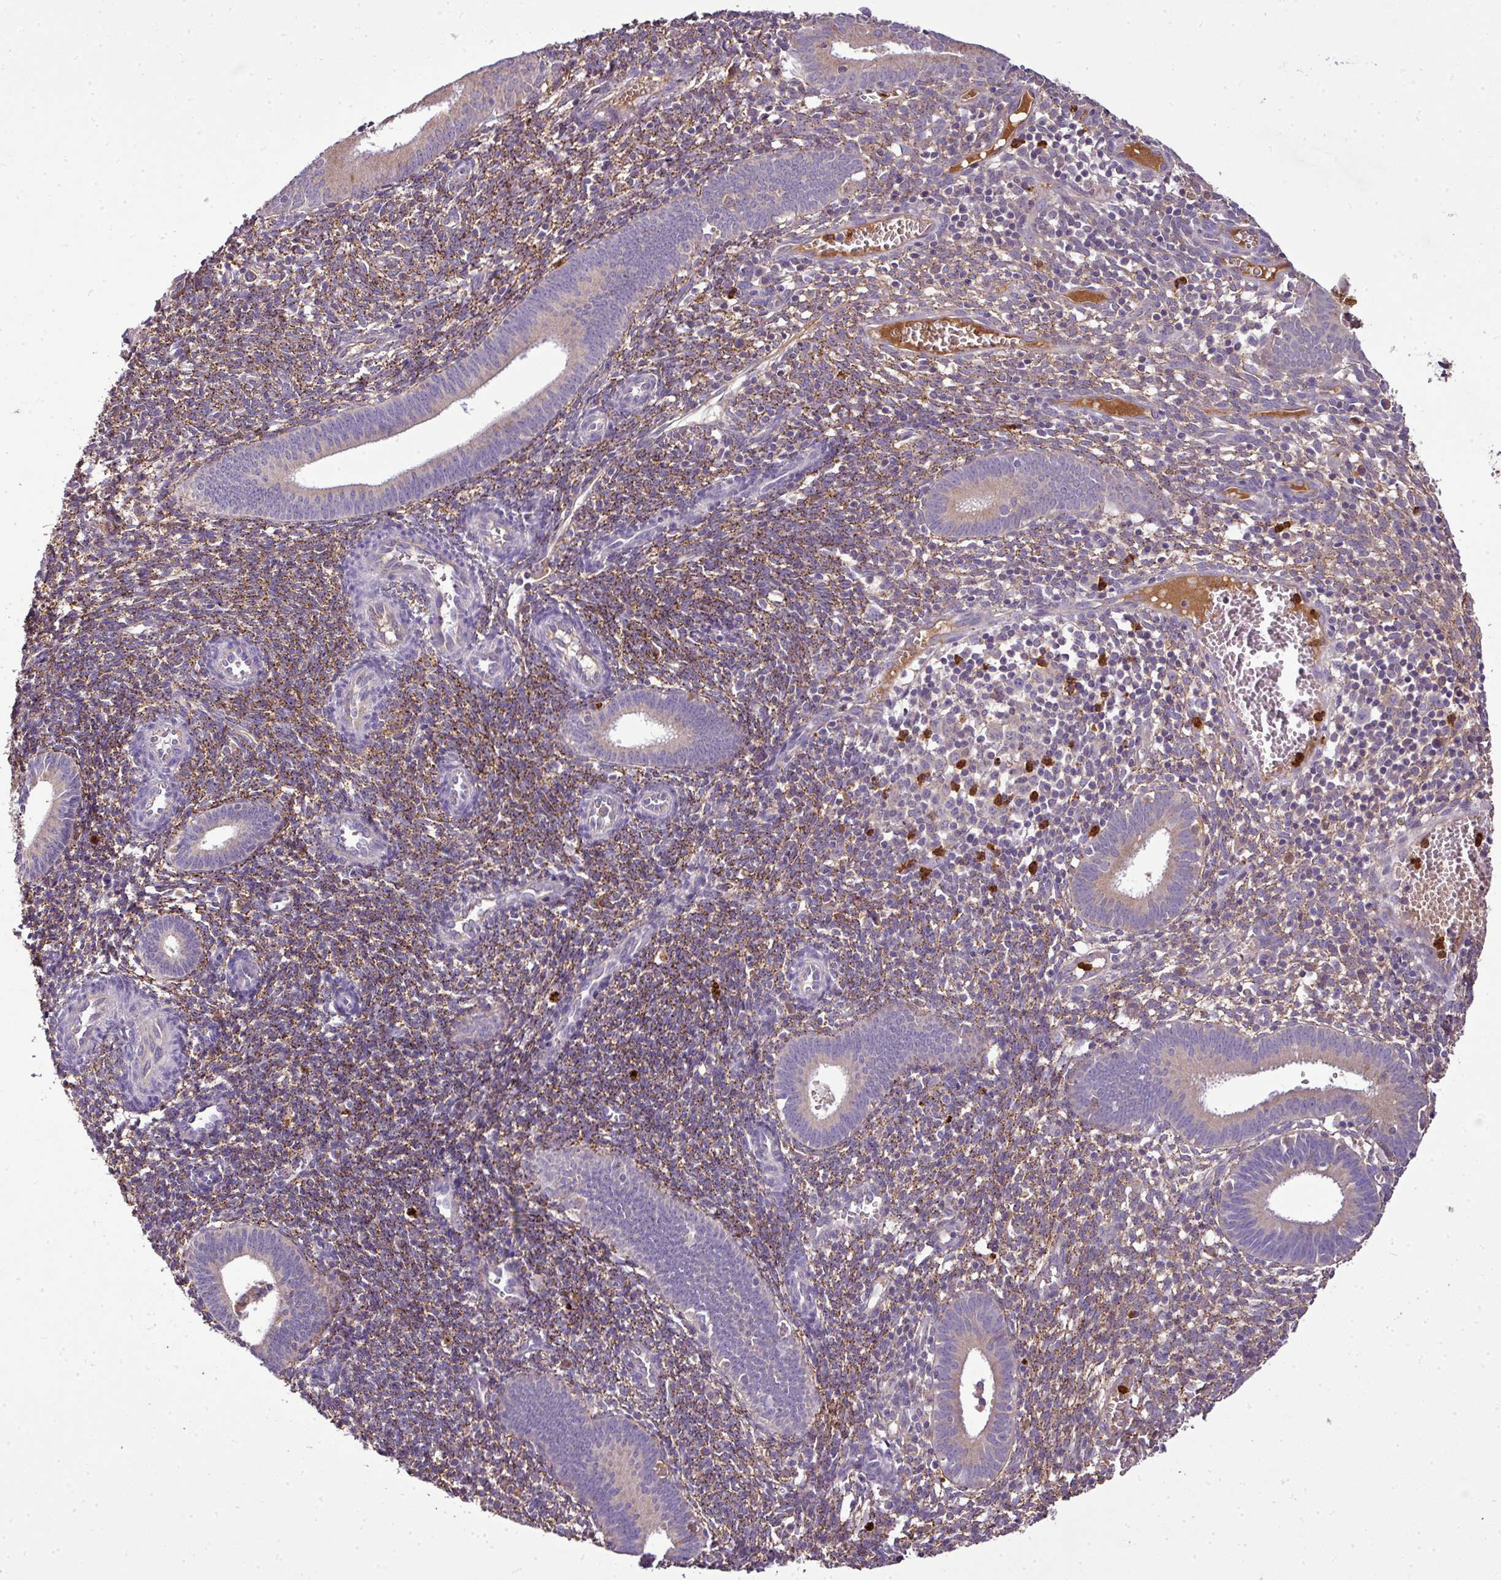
{"staining": {"intensity": "moderate", "quantity": ">75%", "location": "cytoplasmic/membranous"}, "tissue": "endometrium", "cell_type": "Cells in endometrial stroma", "image_type": "normal", "snomed": [{"axis": "morphology", "description": "Normal tissue, NOS"}, {"axis": "topography", "description": "Endometrium"}], "caption": "A brown stain highlights moderate cytoplasmic/membranous positivity of a protein in cells in endometrial stroma of unremarkable human endometrium. (Brightfield microscopy of DAB IHC at high magnification).", "gene": "CAB39L", "patient": {"sex": "female", "age": 41}}